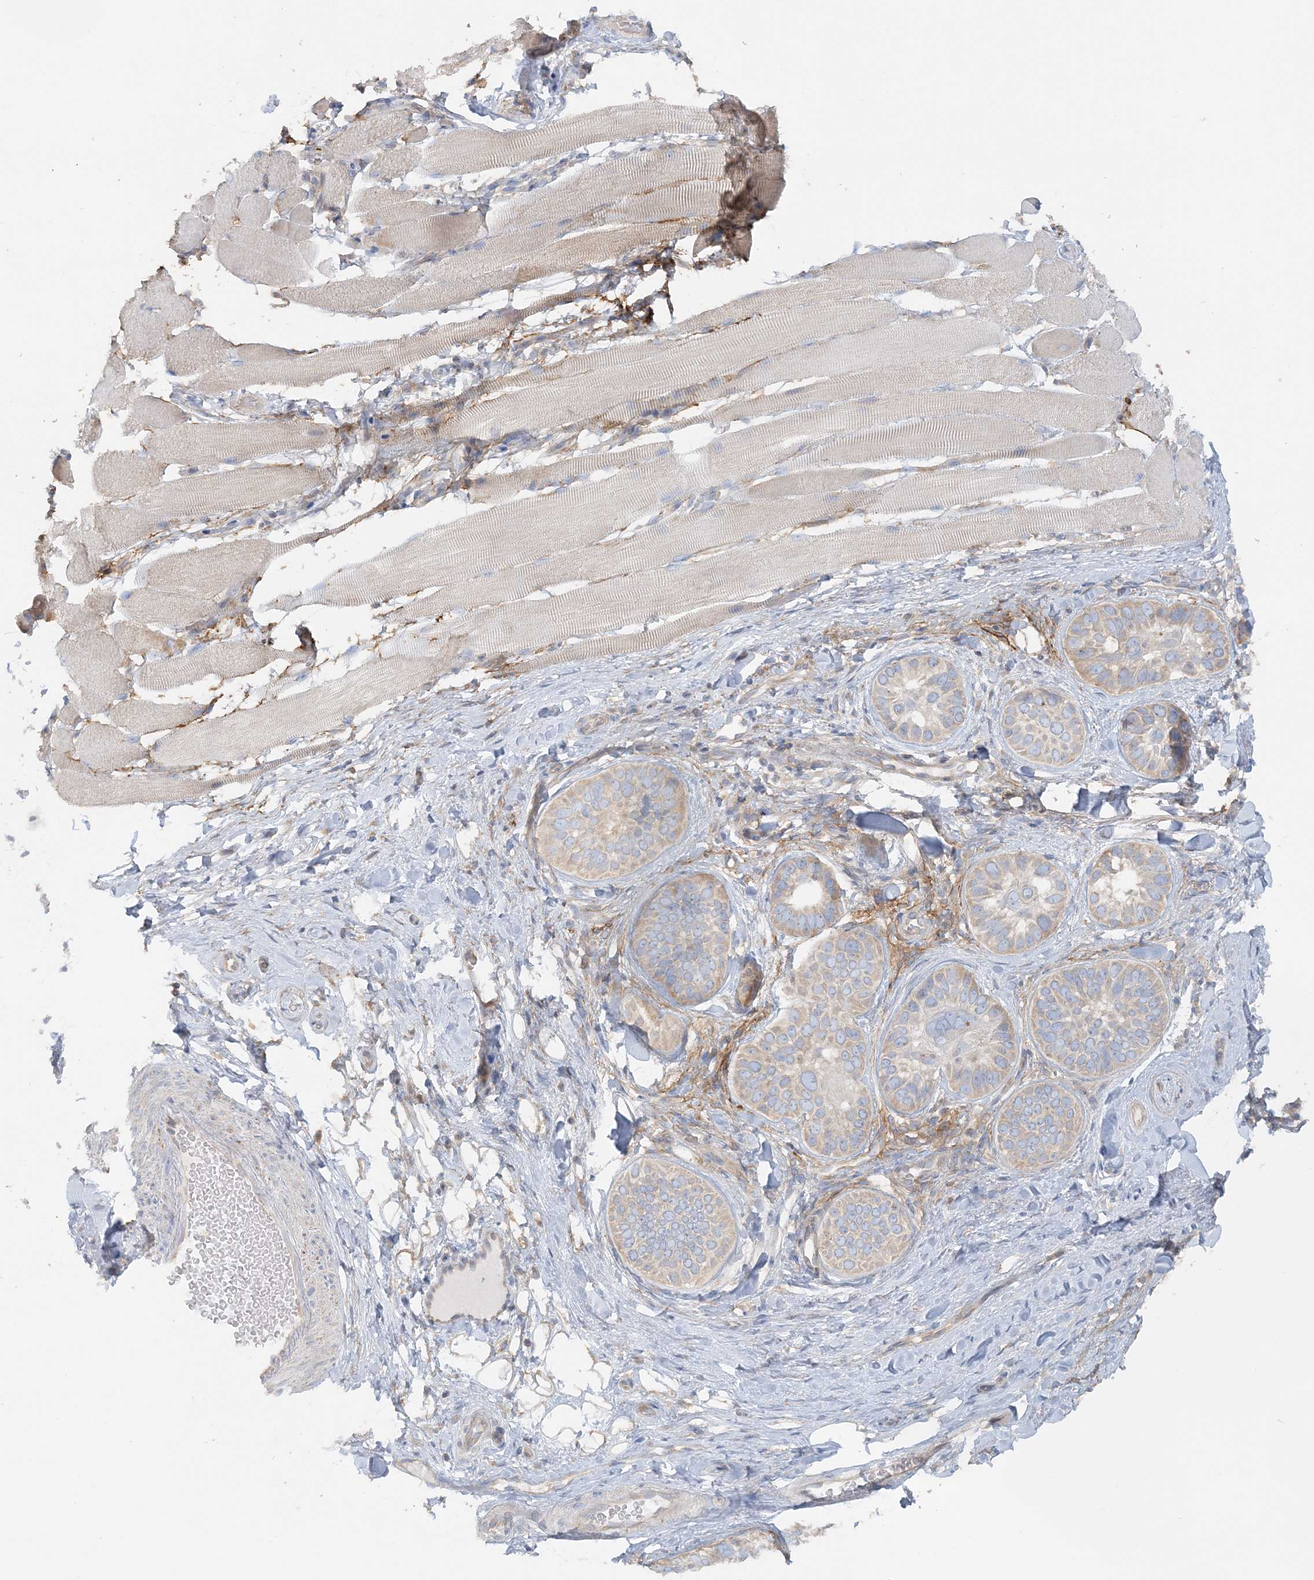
{"staining": {"intensity": "moderate", "quantity": "<25%", "location": "cytoplasmic/membranous"}, "tissue": "skin cancer", "cell_type": "Tumor cells", "image_type": "cancer", "snomed": [{"axis": "morphology", "description": "Basal cell carcinoma"}, {"axis": "topography", "description": "Skin"}], "caption": "This is a photomicrograph of immunohistochemistry staining of skin cancer (basal cell carcinoma), which shows moderate staining in the cytoplasmic/membranous of tumor cells.", "gene": "TBC1D5", "patient": {"sex": "male", "age": 62}}